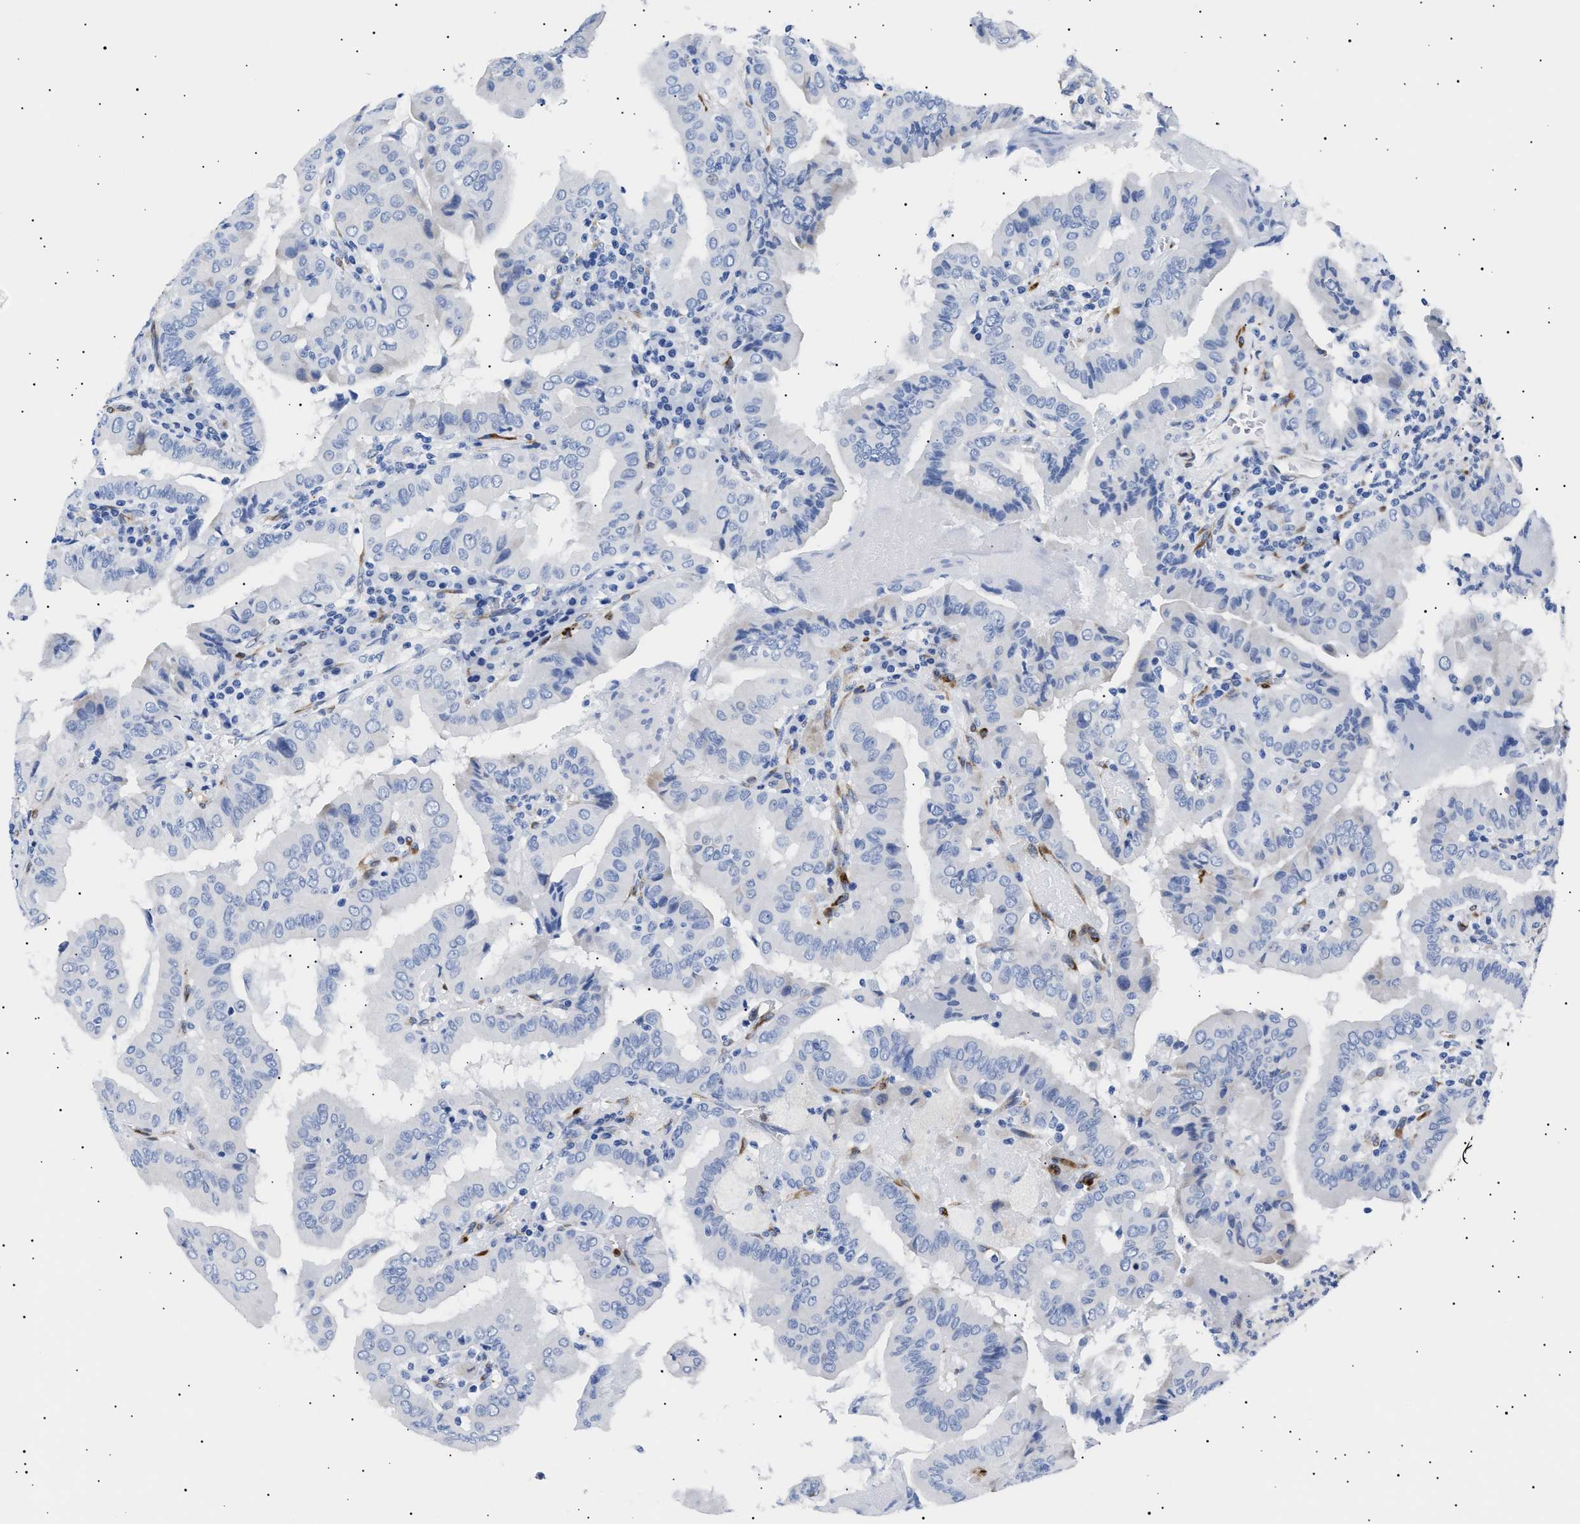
{"staining": {"intensity": "negative", "quantity": "none", "location": "none"}, "tissue": "thyroid cancer", "cell_type": "Tumor cells", "image_type": "cancer", "snomed": [{"axis": "morphology", "description": "Papillary adenocarcinoma, NOS"}, {"axis": "topography", "description": "Thyroid gland"}], "caption": "High power microscopy photomicrograph of an immunohistochemistry micrograph of papillary adenocarcinoma (thyroid), revealing no significant expression in tumor cells. (Immunohistochemistry, brightfield microscopy, high magnification).", "gene": "HEMGN", "patient": {"sex": "male", "age": 33}}